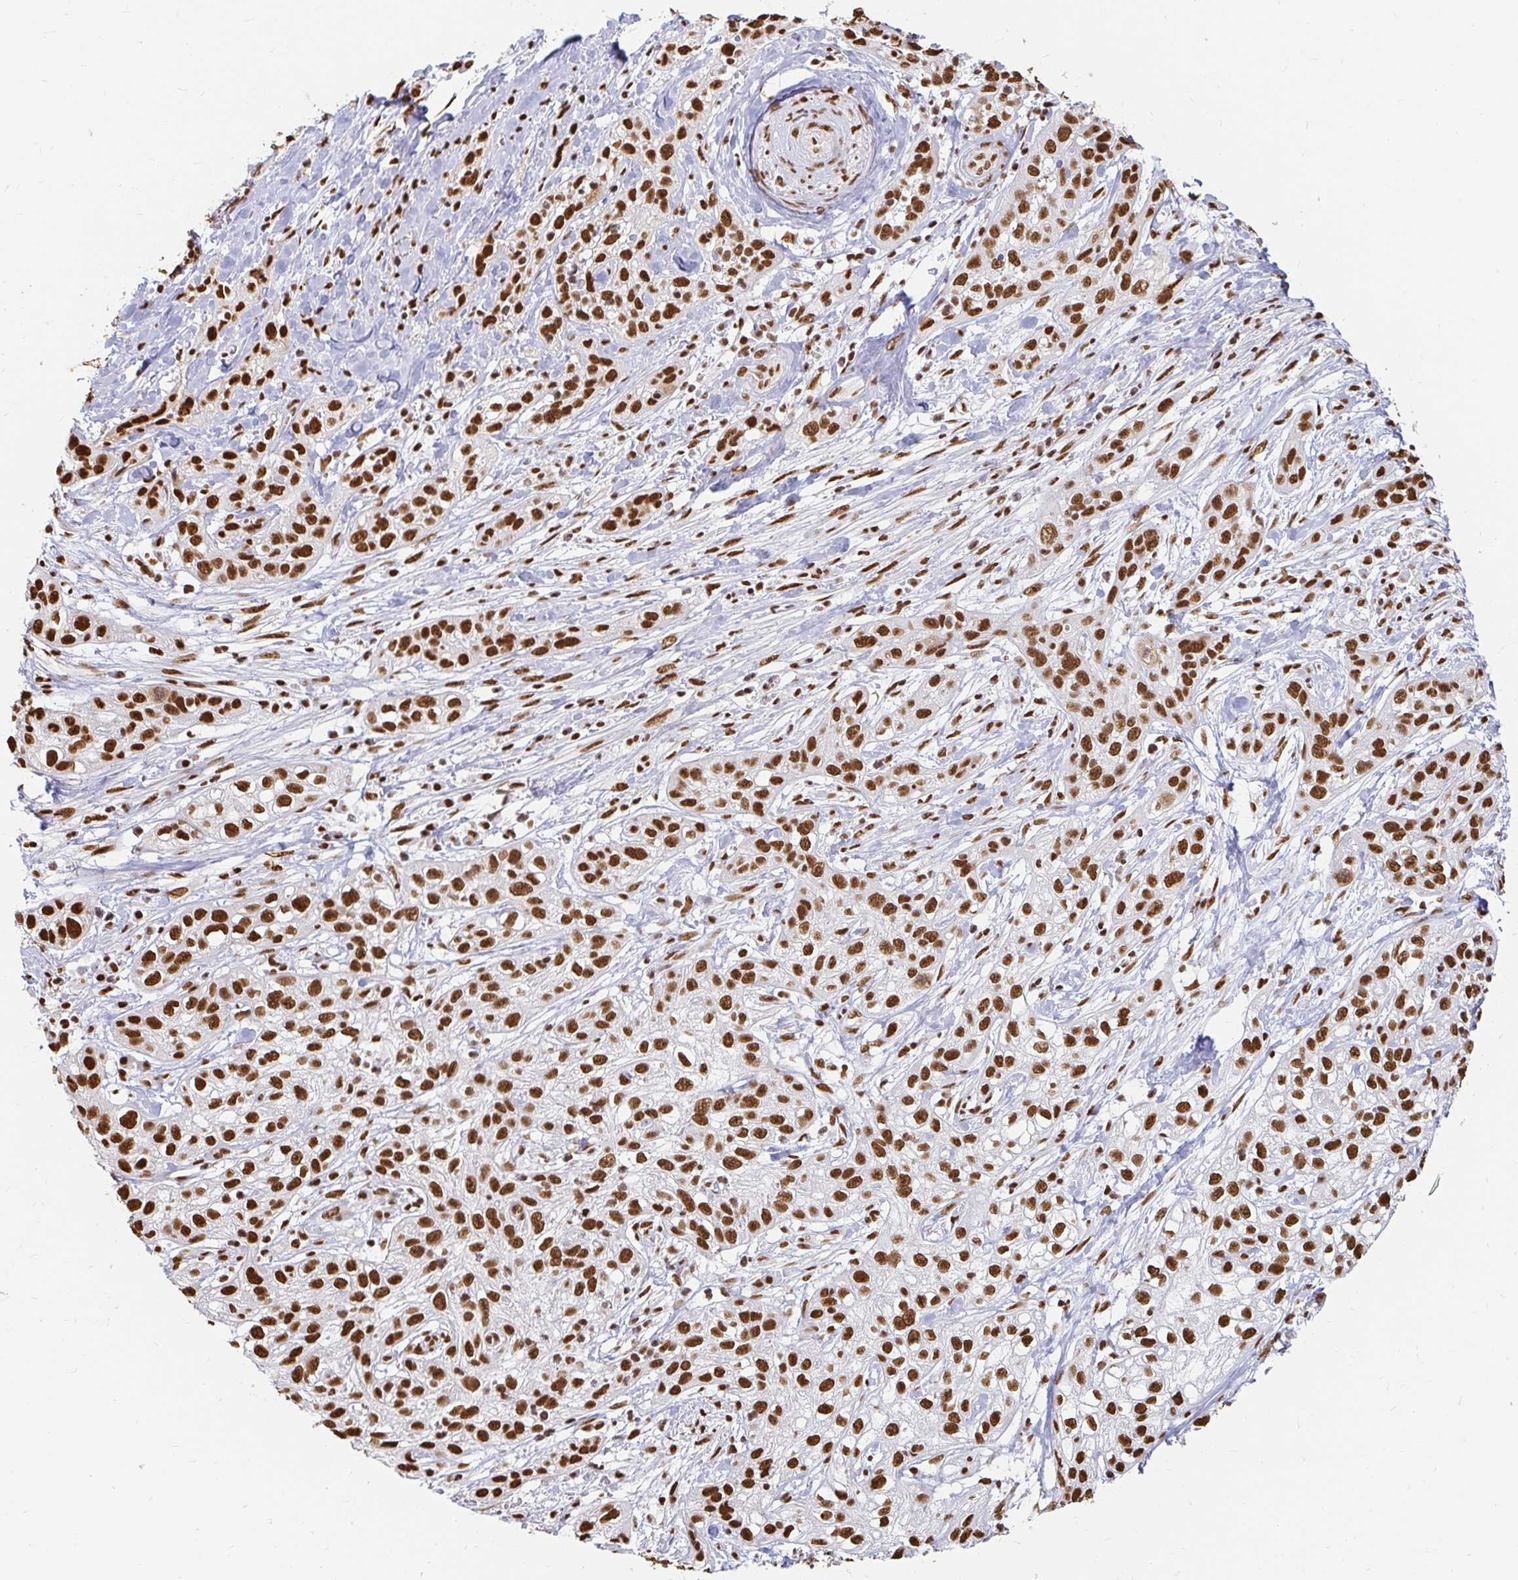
{"staining": {"intensity": "strong", "quantity": ">75%", "location": "nuclear"}, "tissue": "skin cancer", "cell_type": "Tumor cells", "image_type": "cancer", "snomed": [{"axis": "morphology", "description": "Squamous cell carcinoma, NOS"}, {"axis": "topography", "description": "Skin"}], "caption": "Skin cancer tissue reveals strong nuclear expression in about >75% of tumor cells, visualized by immunohistochemistry. The staining is performed using DAB (3,3'-diaminobenzidine) brown chromogen to label protein expression. The nuclei are counter-stained blue using hematoxylin.", "gene": "HNRNPU", "patient": {"sex": "male", "age": 82}}